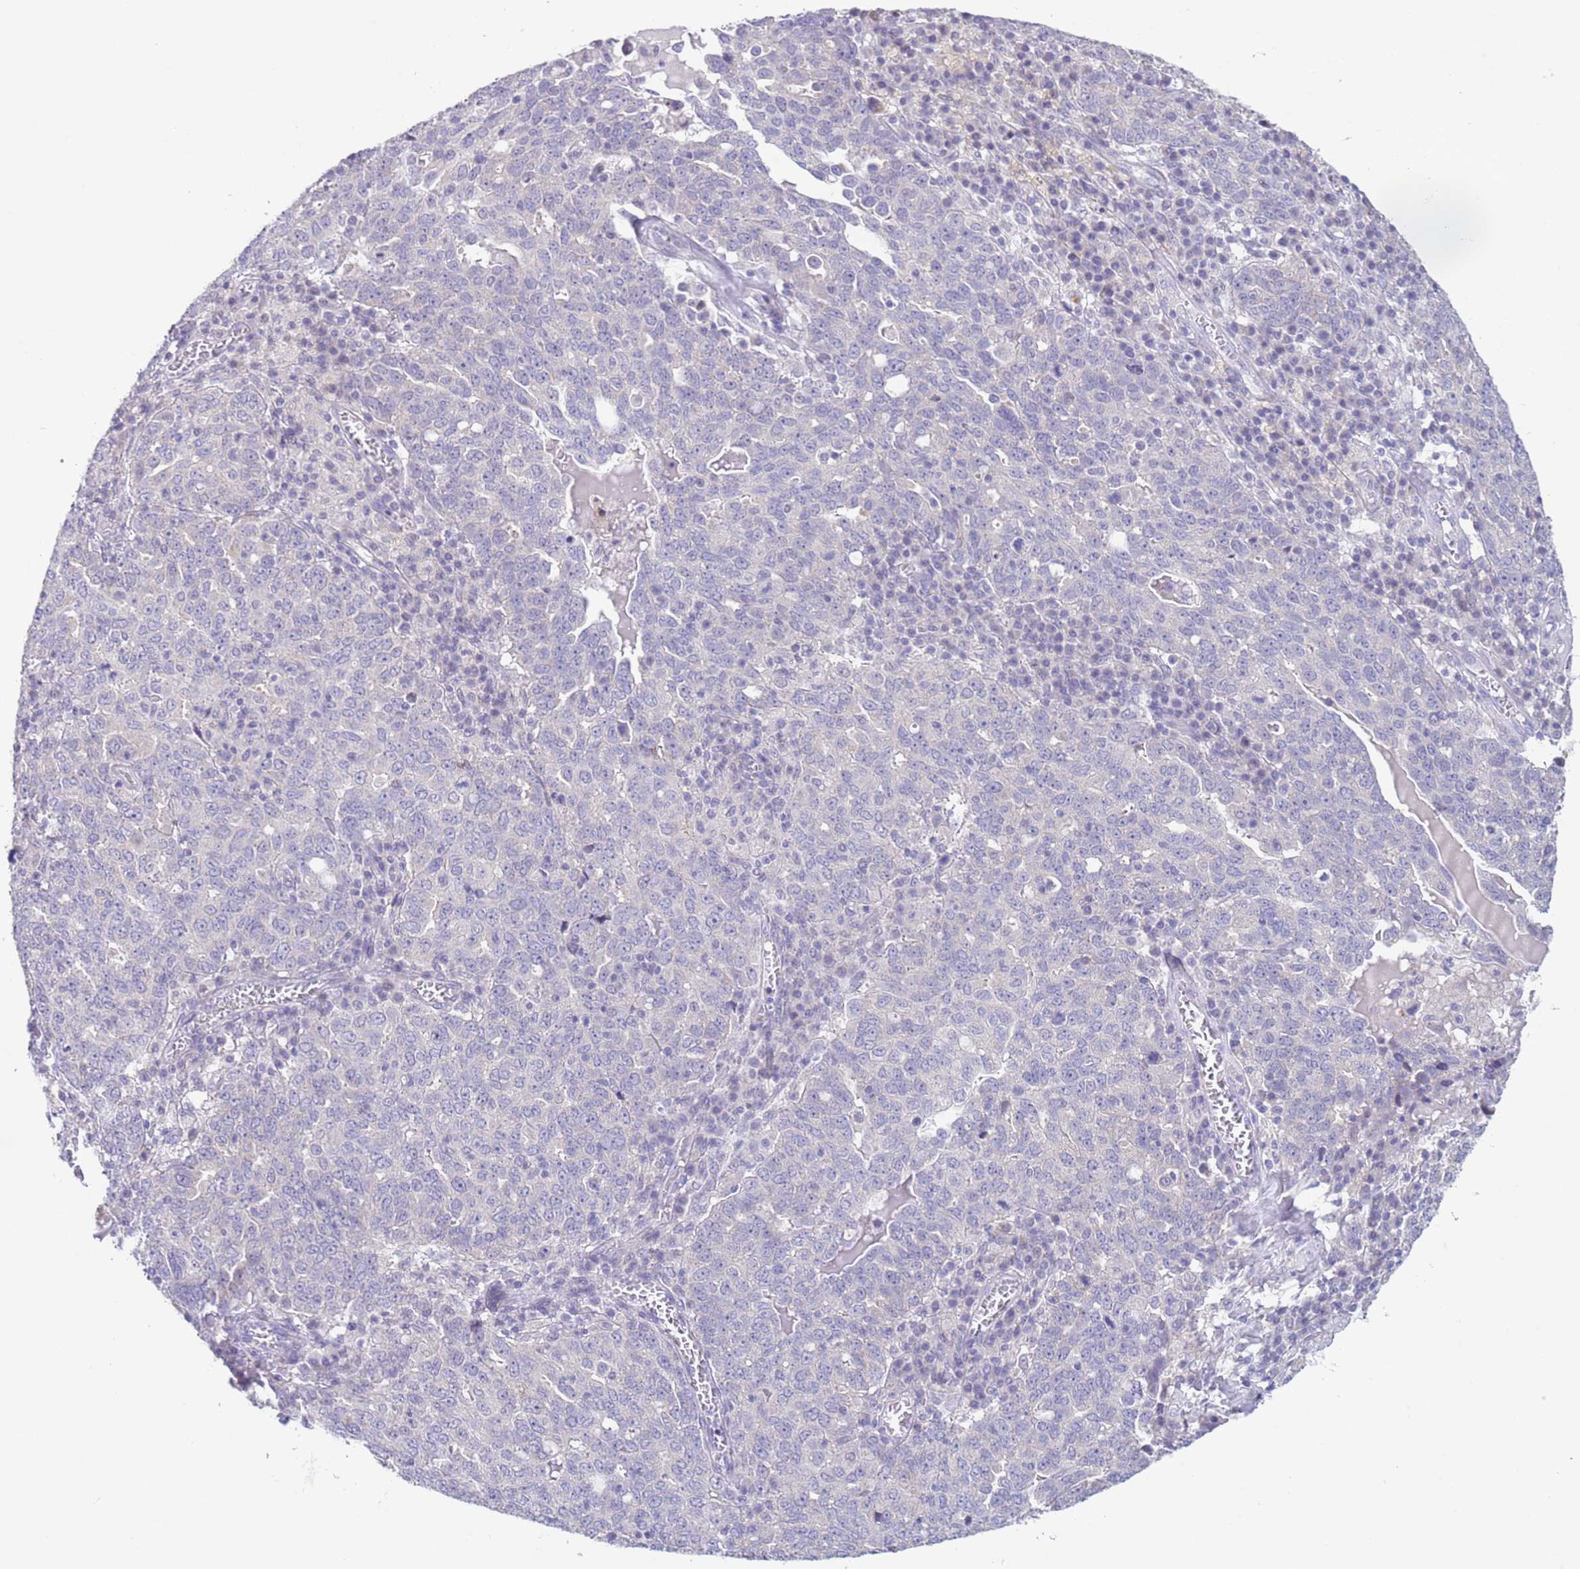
{"staining": {"intensity": "negative", "quantity": "none", "location": "none"}, "tissue": "ovarian cancer", "cell_type": "Tumor cells", "image_type": "cancer", "snomed": [{"axis": "morphology", "description": "Carcinoma, endometroid"}, {"axis": "topography", "description": "Ovary"}], "caption": "A high-resolution image shows IHC staining of ovarian cancer (endometroid carcinoma), which demonstrates no significant expression in tumor cells.", "gene": "SPIRE2", "patient": {"sex": "female", "age": 62}}